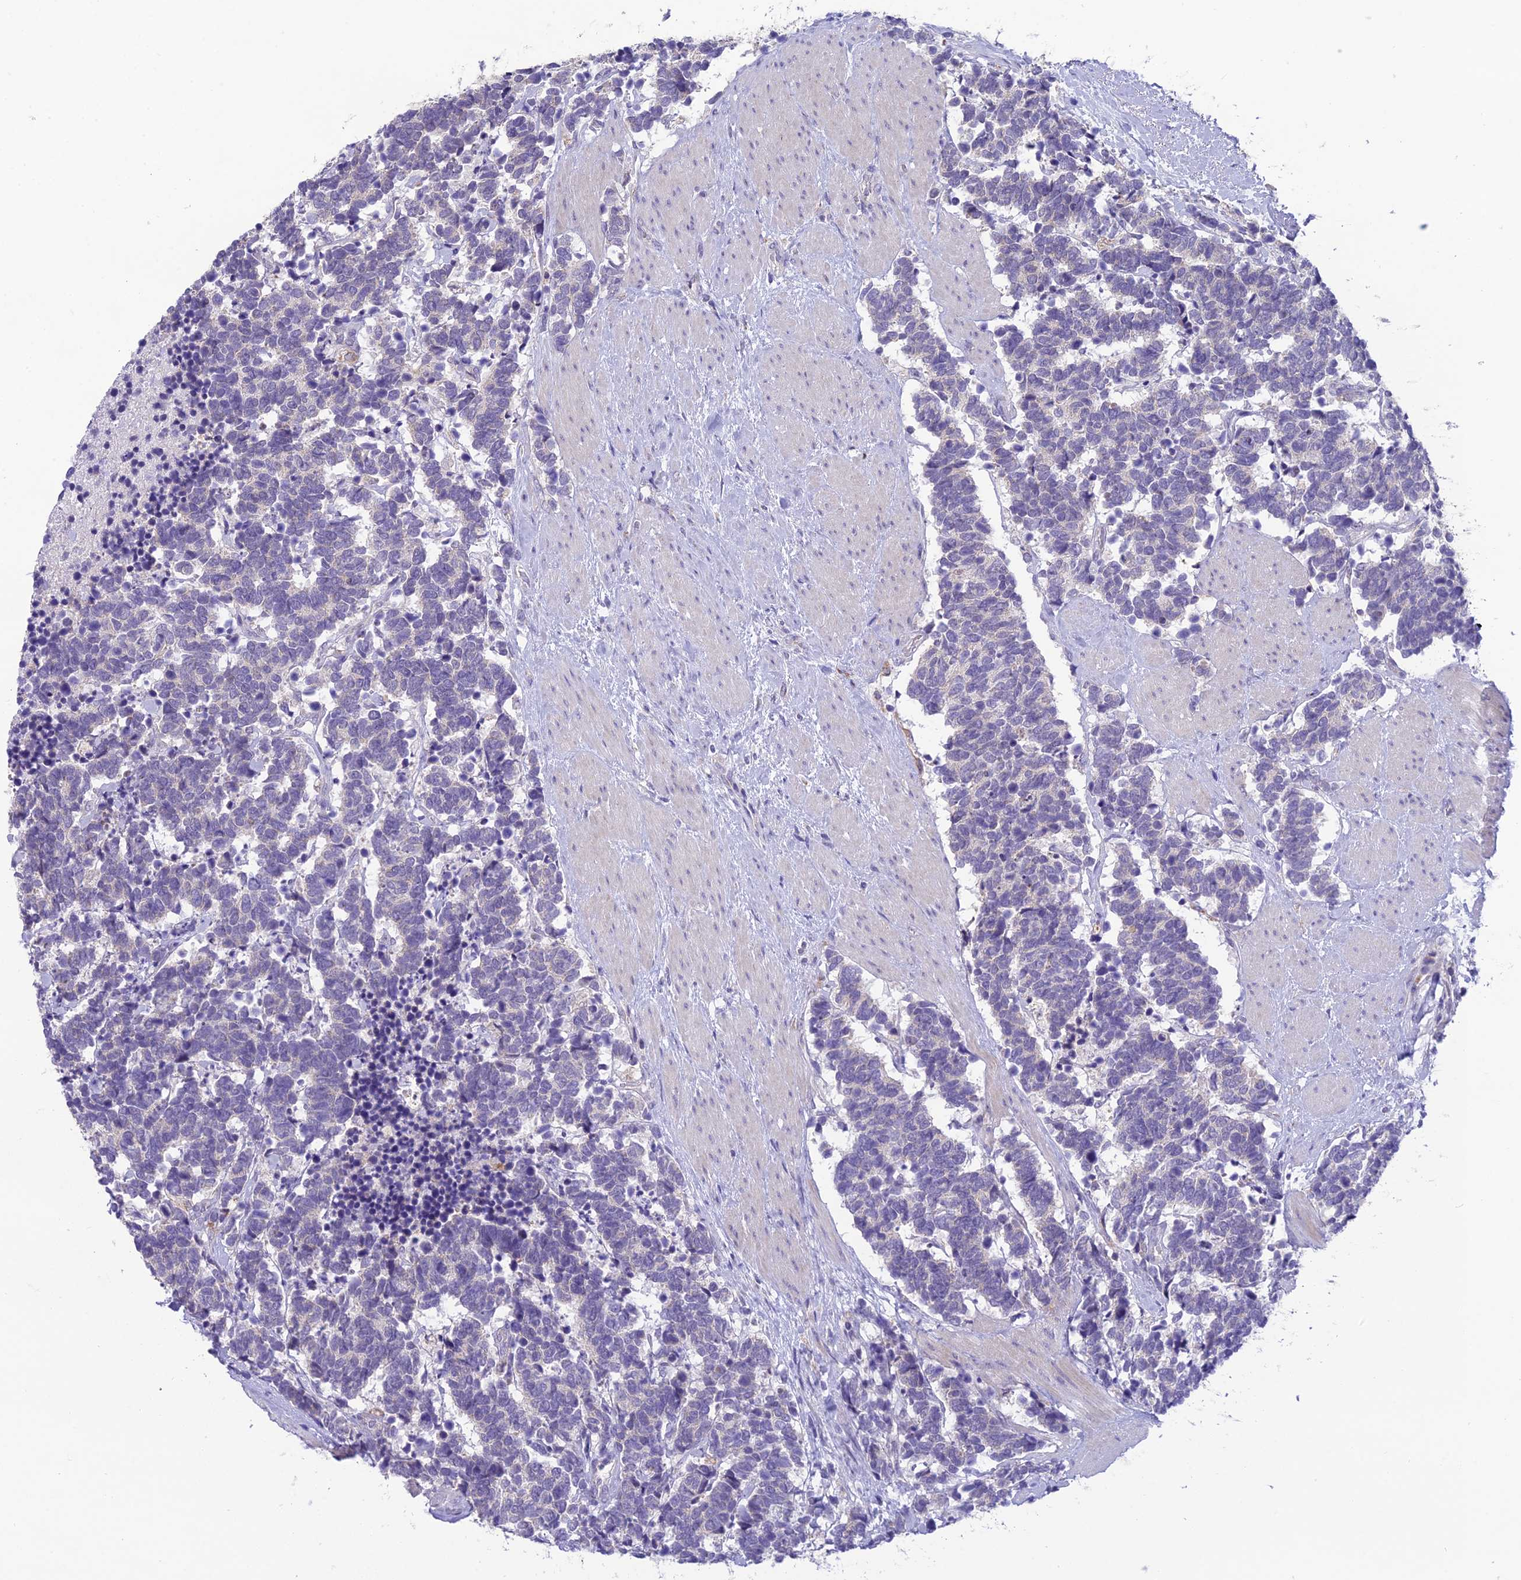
{"staining": {"intensity": "negative", "quantity": "none", "location": "none"}, "tissue": "carcinoid", "cell_type": "Tumor cells", "image_type": "cancer", "snomed": [{"axis": "morphology", "description": "Carcinoma, NOS"}, {"axis": "morphology", "description": "Carcinoid, malignant, NOS"}, {"axis": "topography", "description": "Prostate"}], "caption": "A photomicrograph of carcinoid stained for a protein demonstrates no brown staining in tumor cells. (Brightfield microscopy of DAB IHC at high magnification).", "gene": "MIIP", "patient": {"sex": "male", "age": 57}}